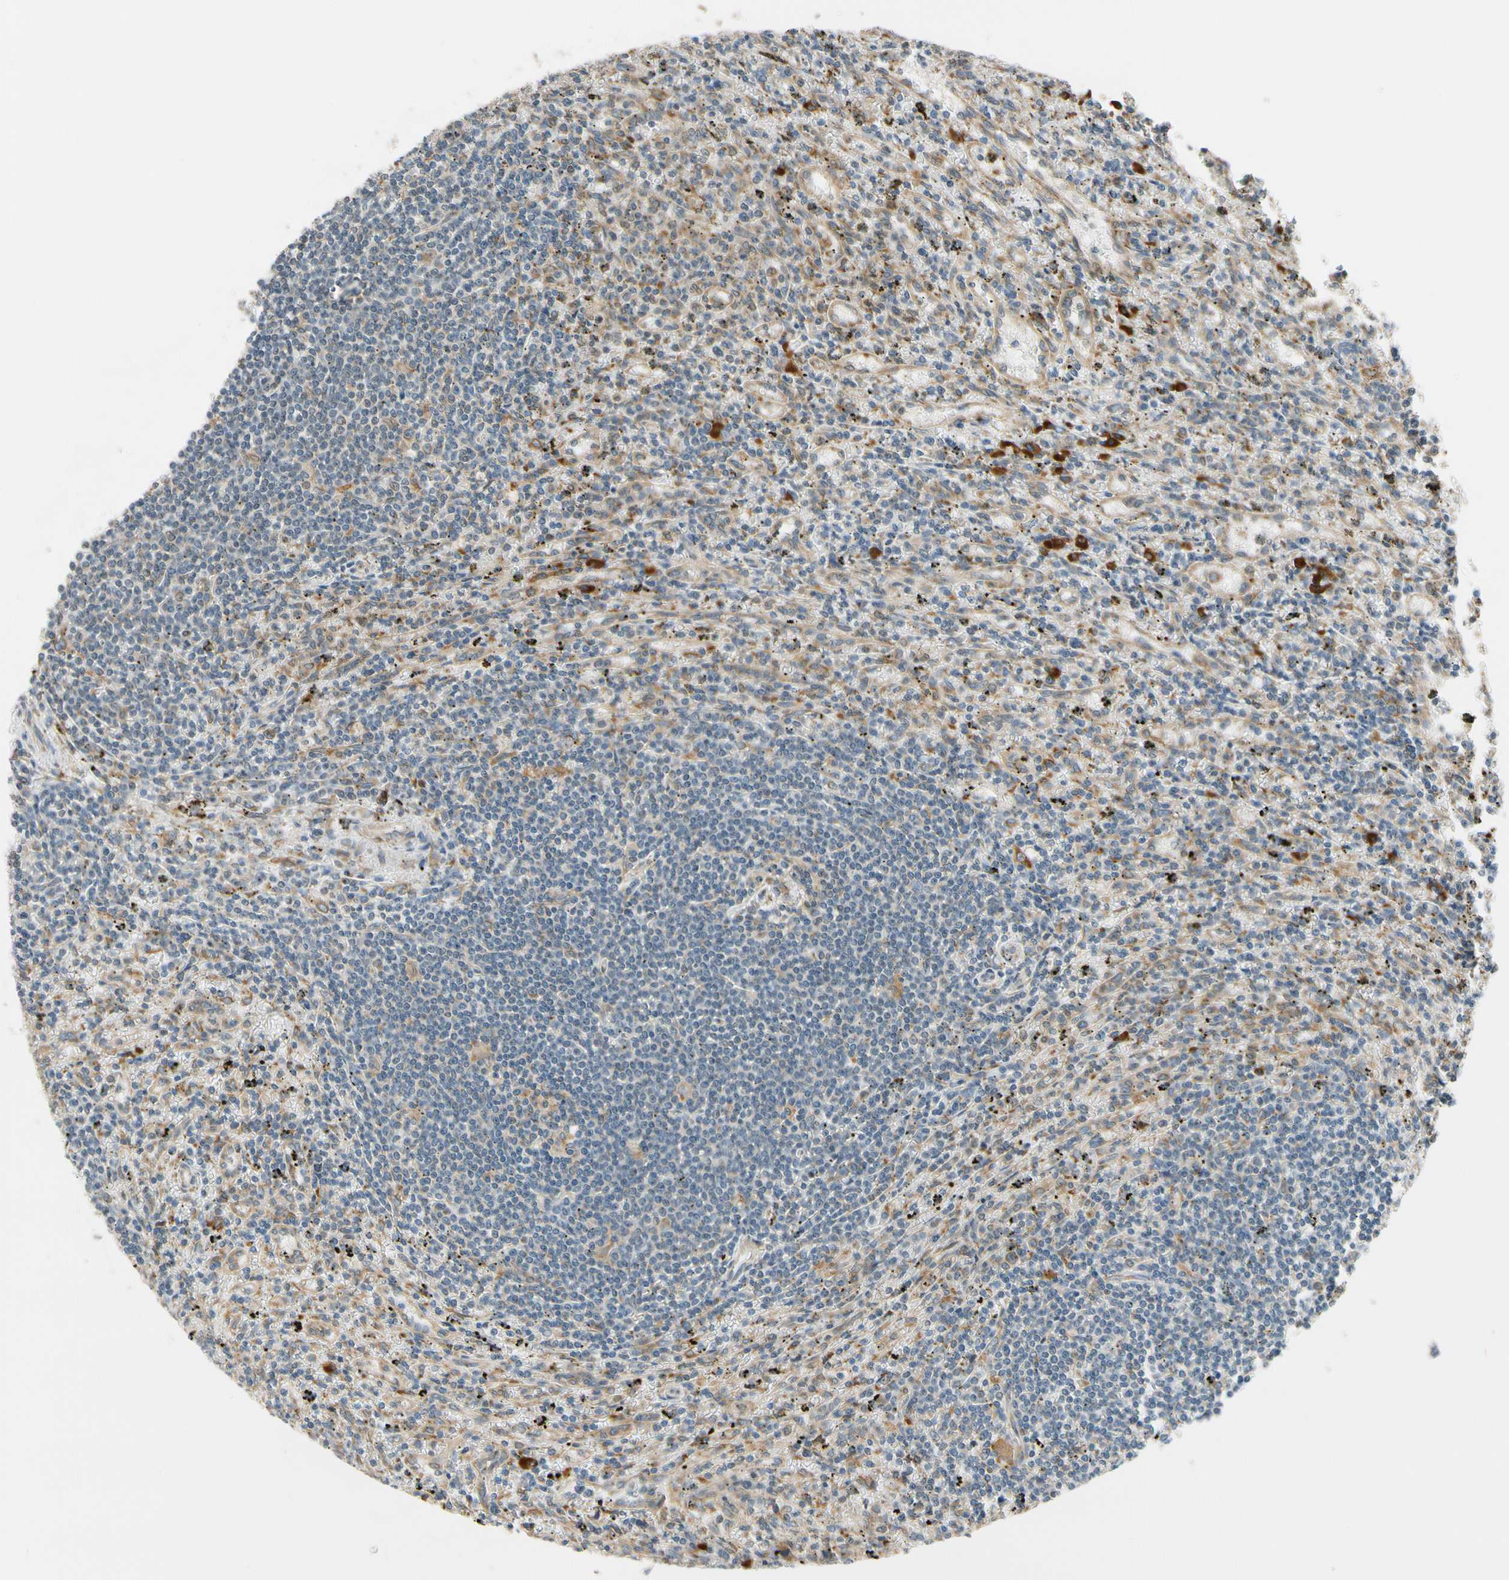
{"staining": {"intensity": "negative", "quantity": "none", "location": "none"}, "tissue": "lymphoma", "cell_type": "Tumor cells", "image_type": "cancer", "snomed": [{"axis": "morphology", "description": "Malignant lymphoma, non-Hodgkin's type, Low grade"}, {"axis": "topography", "description": "Spleen"}], "caption": "Immunohistochemistry (IHC) histopathology image of low-grade malignant lymphoma, non-Hodgkin's type stained for a protein (brown), which shows no positivity in tumor cells. Nuclei are stained in blue.", "gene": "RPN2", "patient": {"sex": "male", "age": 76}}